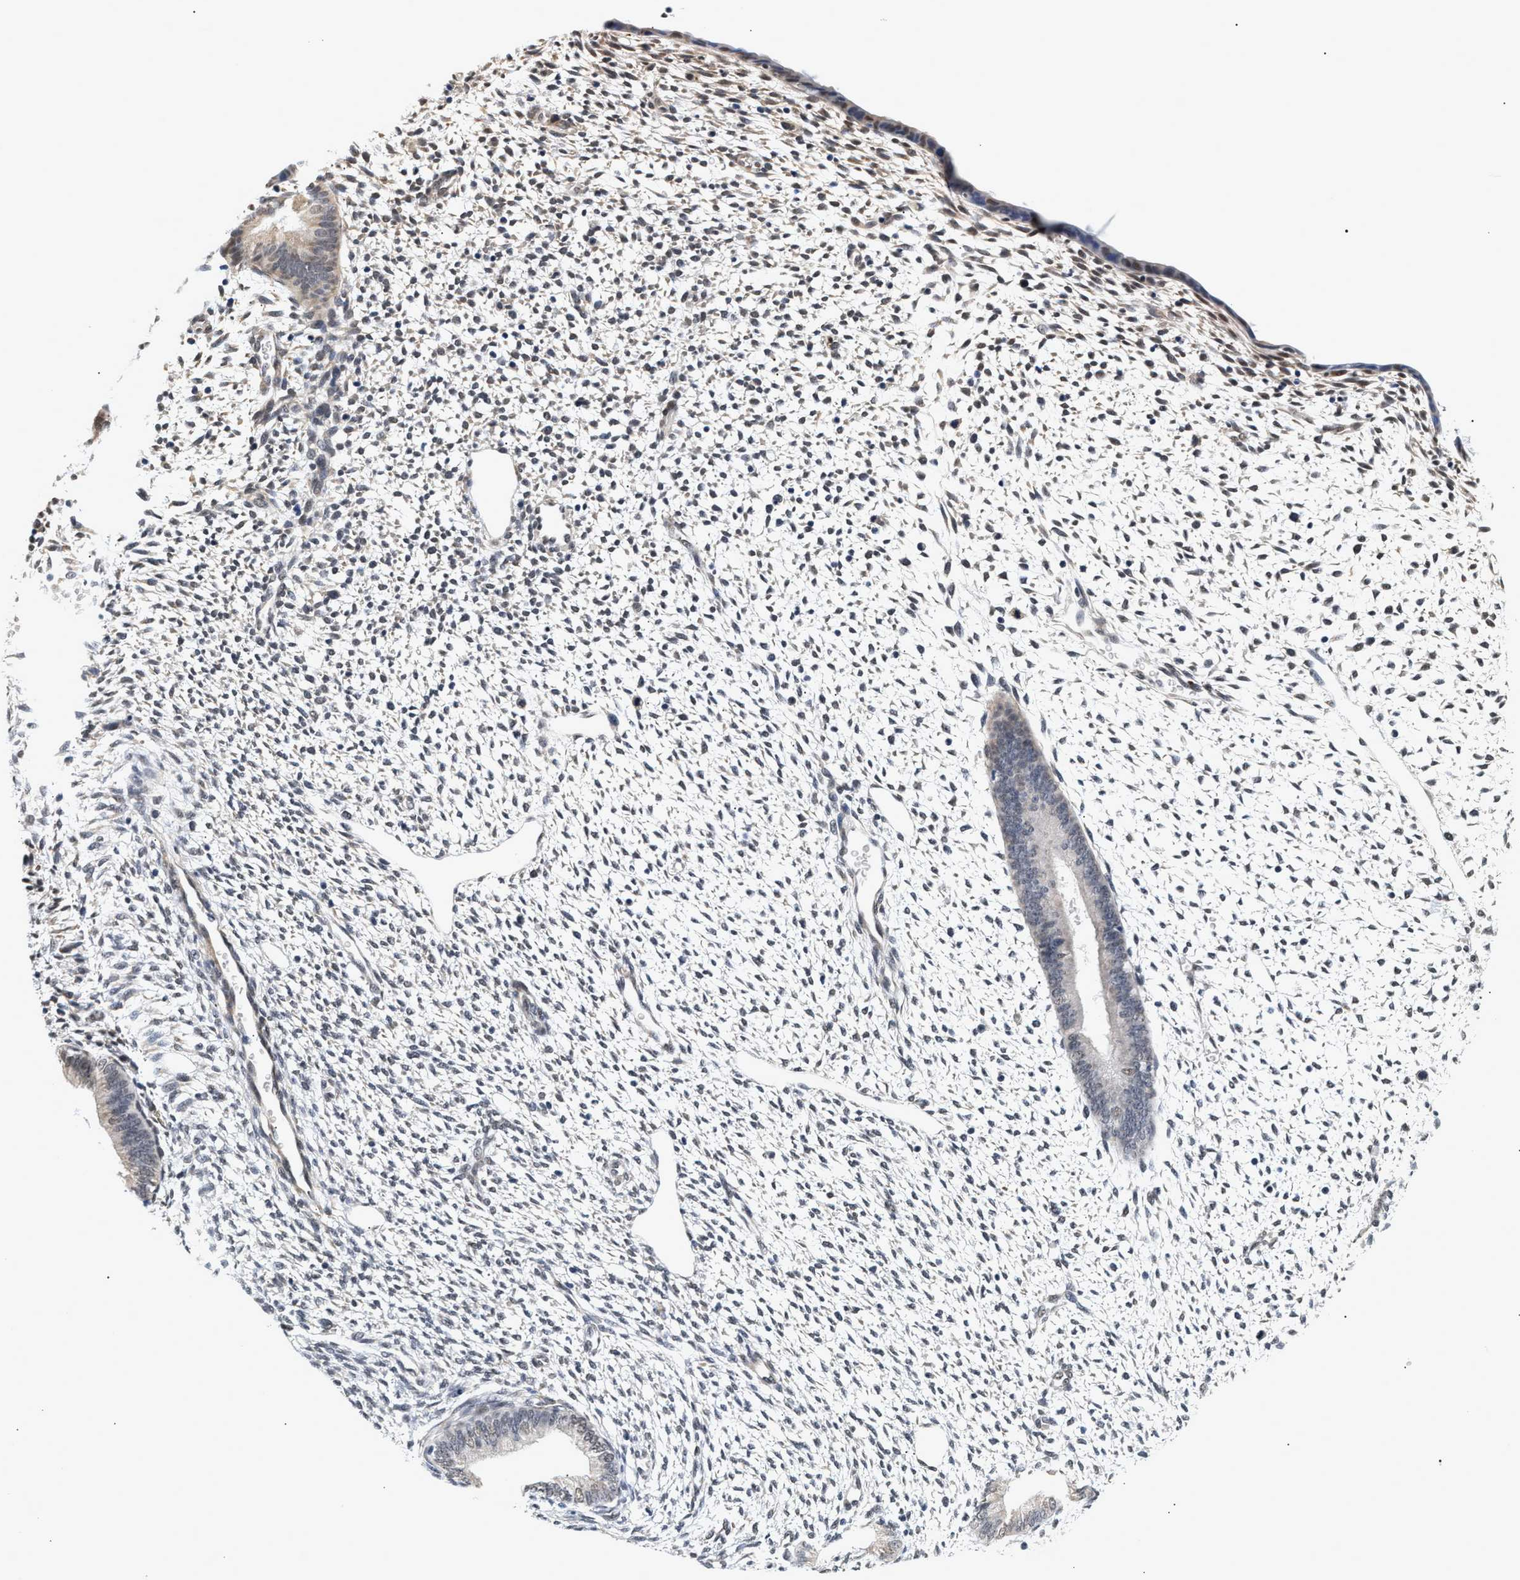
{"staining": {"intensity": "weak", "quantity": "<25%", "location": "nuclear"}, "tissue": "endometrium", "cell_type": "Cells in endometrial stroma", "image_type": "normal", "snomed": [{"axis": "morphology", "description": "Normal tissue, NOS"}, {"axis": "topography", "description": "Endometrium"}], "caption": "Human endometrium stained for a protein using IHC shows no expression in cells in endometrial stroma.", "gene": "THOC1", "patient": {"sex": "female", "age": 46}}